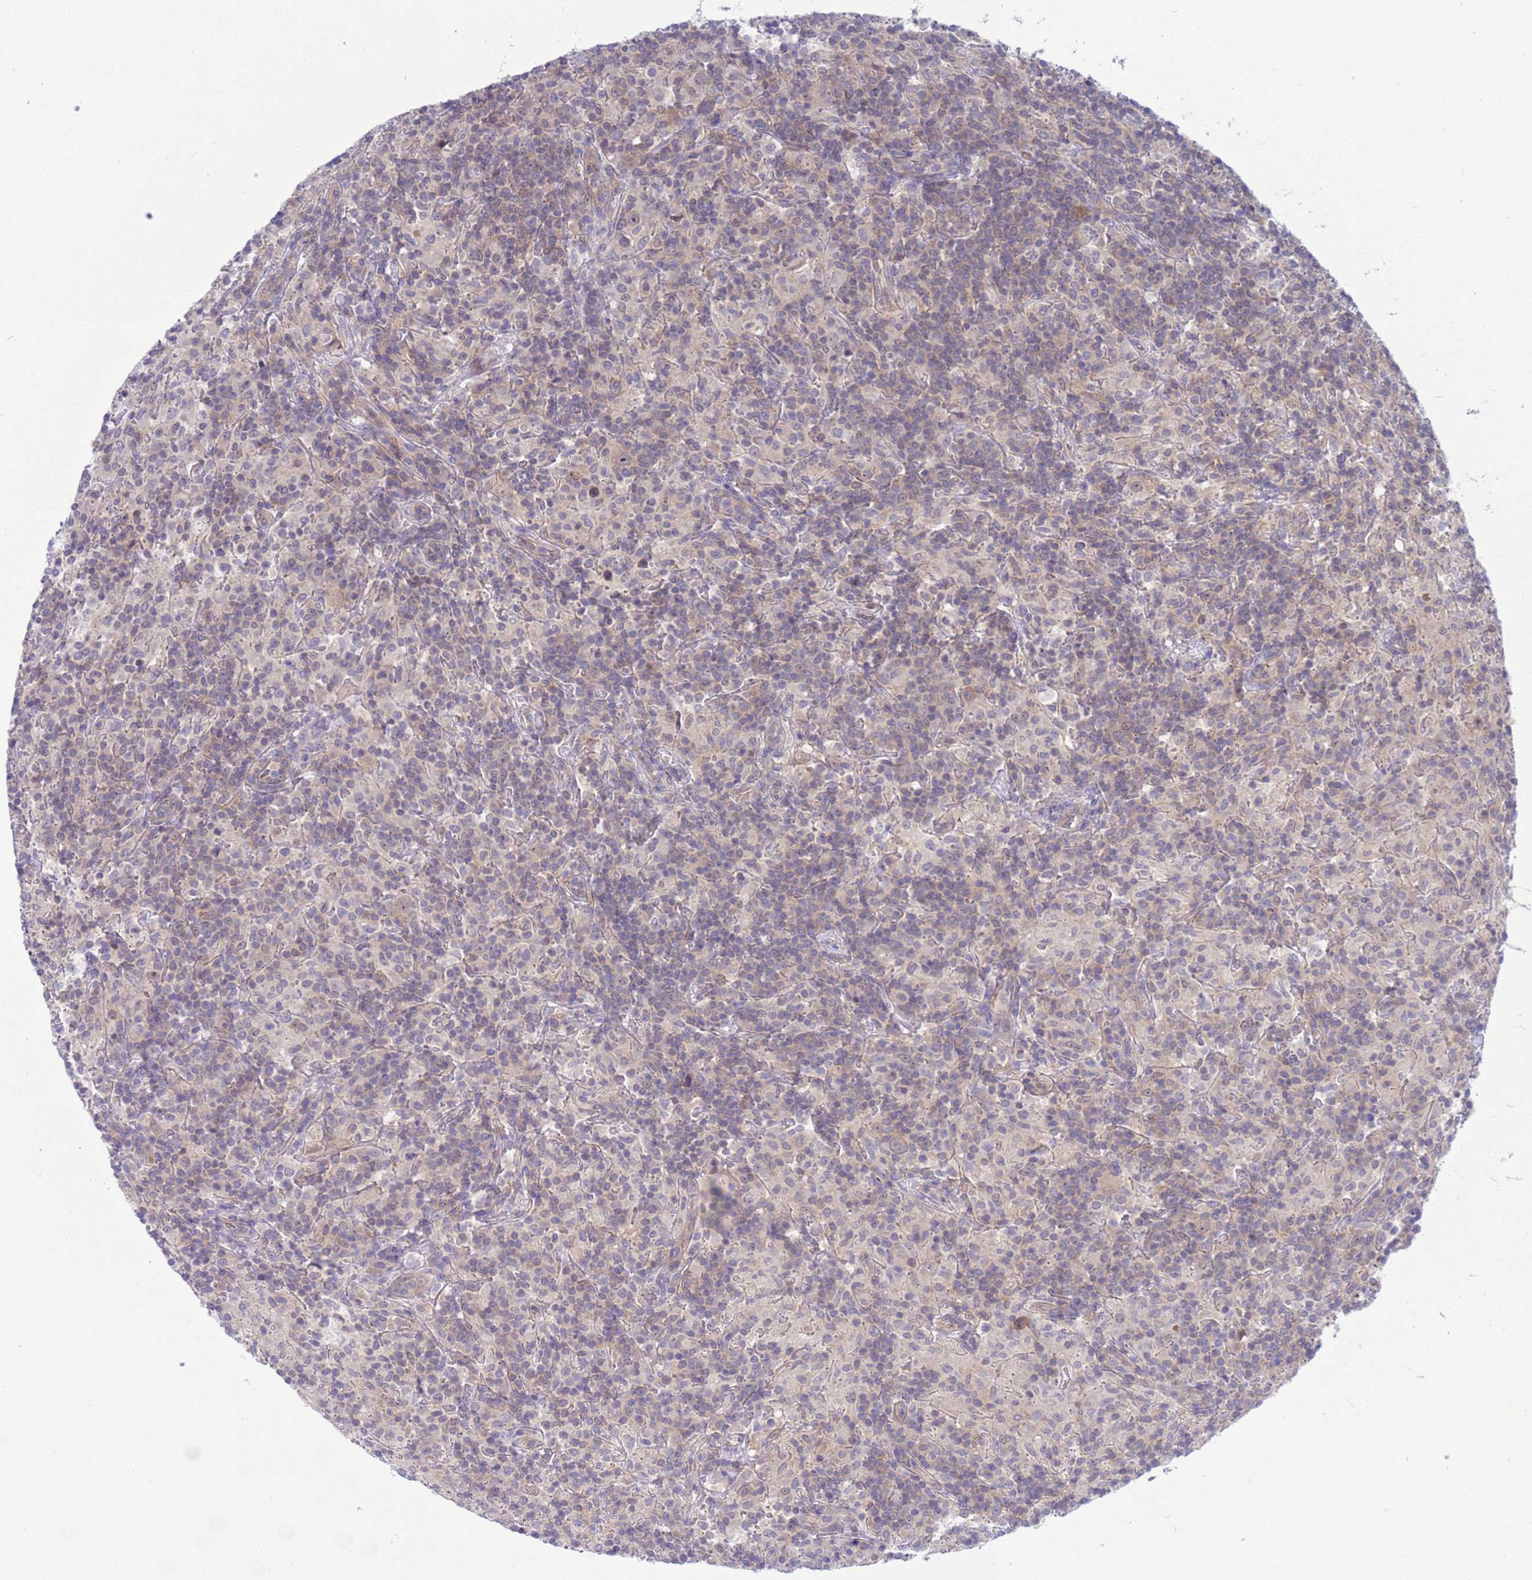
{"staining": {"intensity": "weak", "quantity": "<25%", "location": "nuclear"}, "tissue": "lymphoma", "cell_type": "Tumor cells", "image_type": "cancer", "snomed": [{"axis": "morphology", "description": "Hodgkin's disease, NOS"}, {"axis": "topography", "description": "Lymph node"}], "caption": "High power microscopy micrograph of an immunohistochemistry image of Hodgkin's disease, revealing no significant expression in tumor cells. (DAB immunohistochemistry (IHC) visualized using brightfield microscopy, high magnification).", "gene": "ZNF461", "patient": {"sex": "male", "age": 70}}